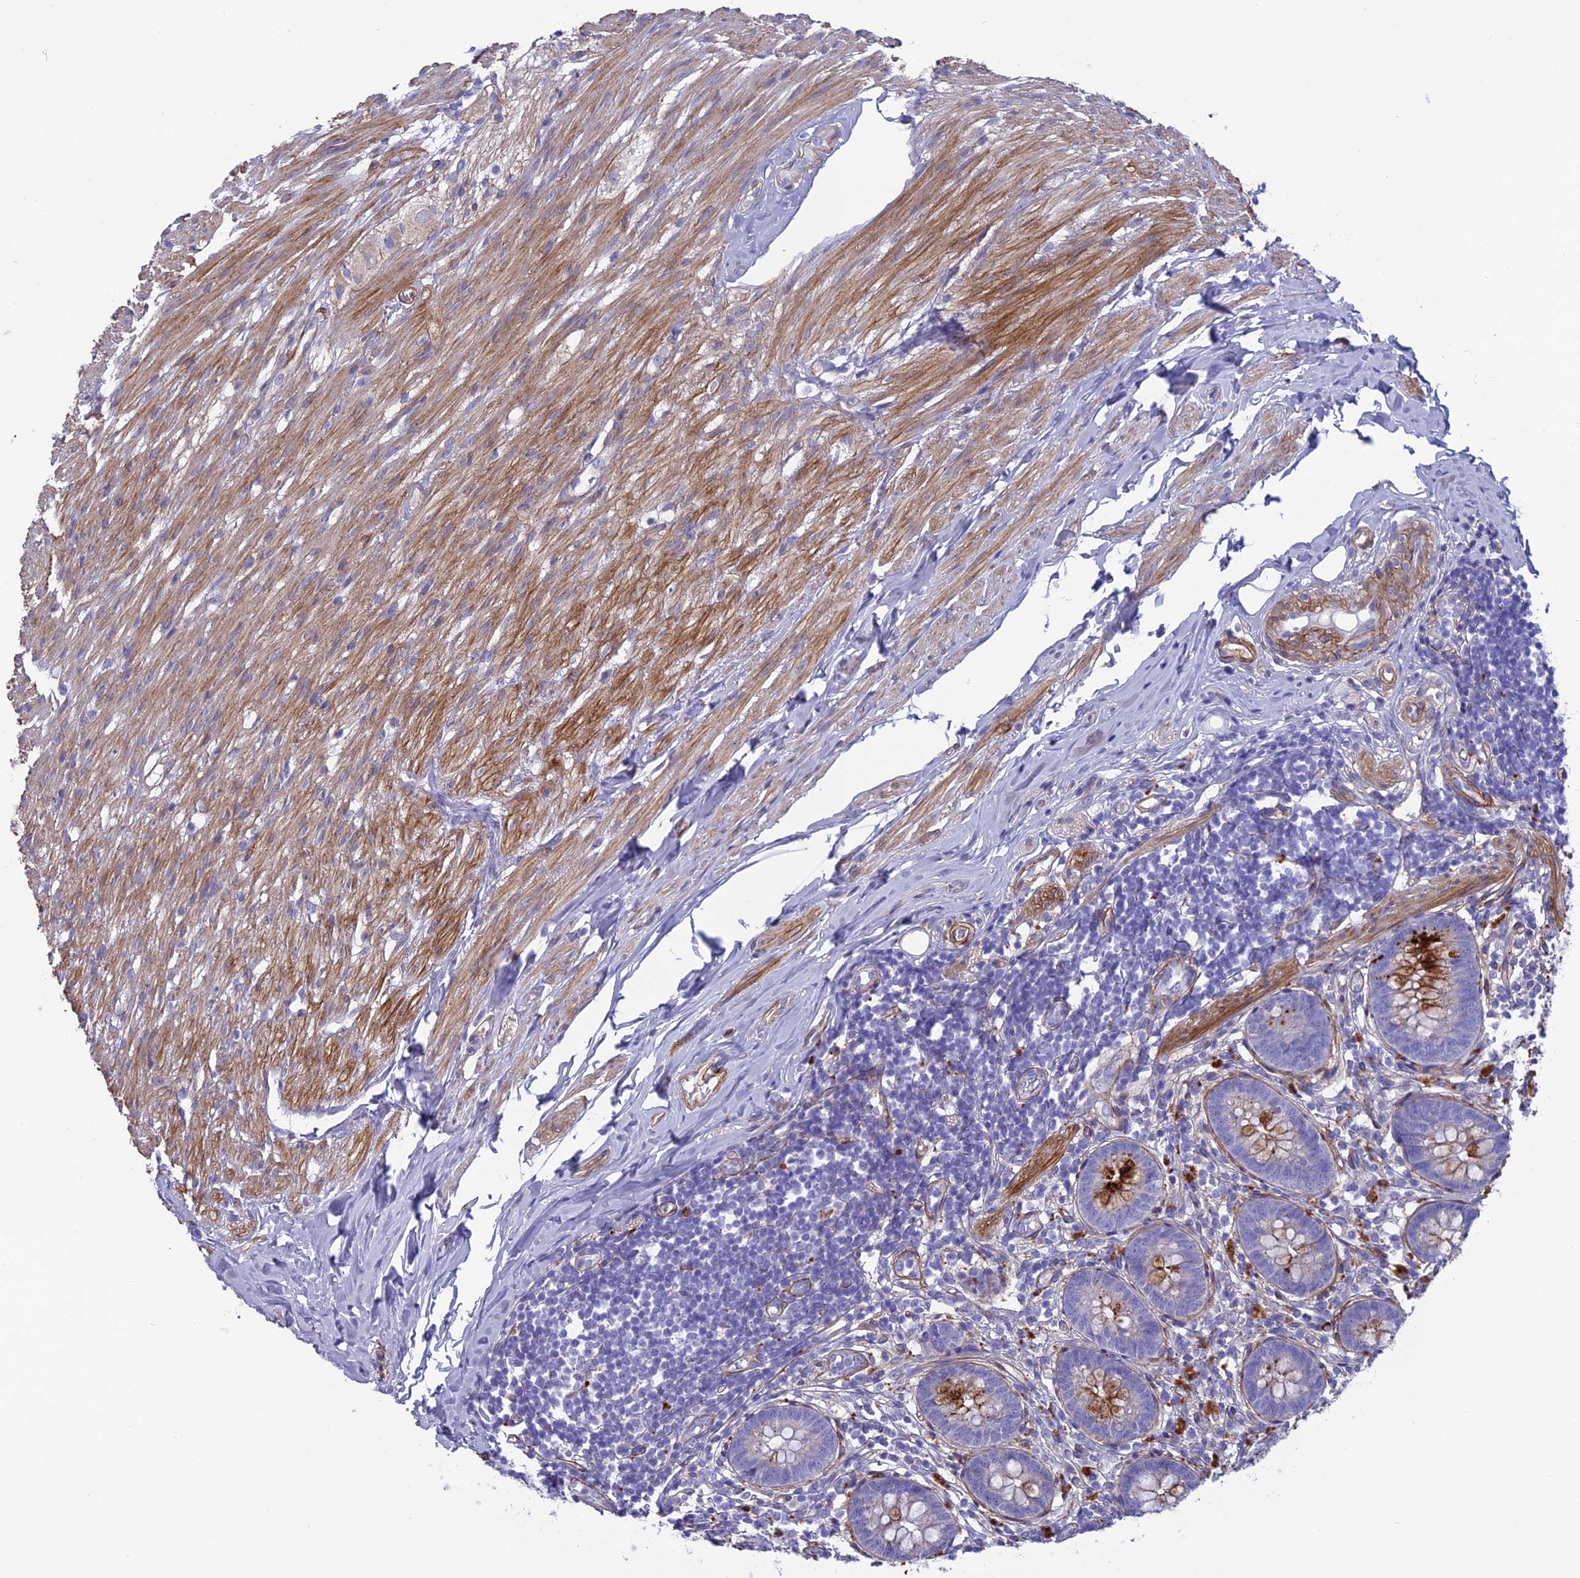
{"staining": {"intensity": "strong", "quantity": "<25%", "location": "cytoplasmic/membranous"}, "tissue": "appendix", "cell_type": "Glandular cells", "image_type": "normal", "snomed": [{"axis": "morphology", "description": "Normal tissue, NOS"}, {"axis": "topography", "description": "Appendix"}], "caption": "The photomicrograph displays staining of unremarkable appendix, revealing strong cytoplasmic/membranous protein expression (brown color) within glandular cells. (Brightfield microscopy of DAB IHC at high magnification).", "gene": "TNS1", "patient": {"sex": "female", "age": 62}}